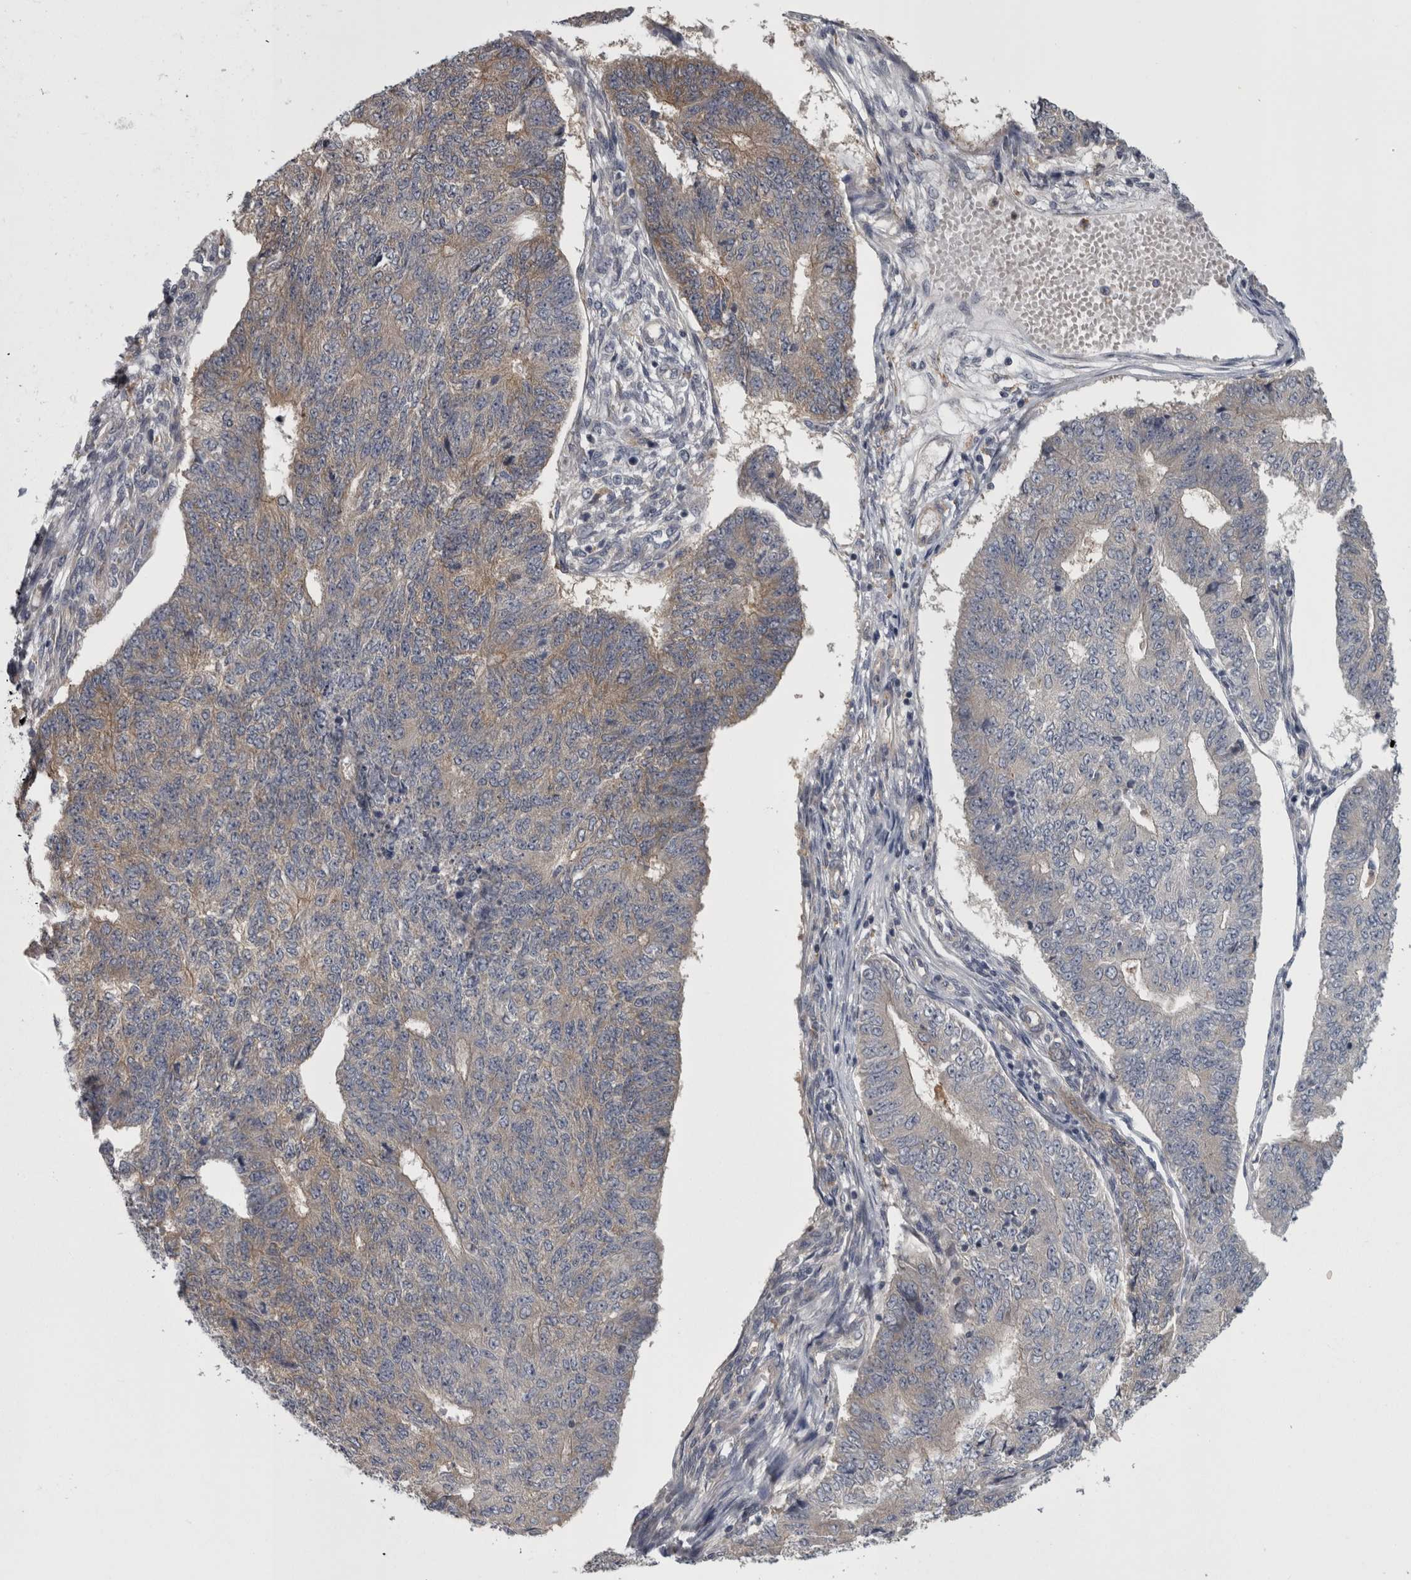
{"staining": {"intensity": "weak", "quantity": "<25%", "location": "cytoplasmic/membranous"}, "tissue": "endometrial cancer", "cell_type": "Tumor cells", "image_type": "cancer", "snomed": [{"axis": "morphology", "description": "Adenocarcinoma, NOS"}, {"axis": "topography", "description": "Endometrium"}], "caption": "The histopathology image displays no staining of tumor cells in endometrial cancer (adenocarcinoma).", "gene": "PRKCI", "patient": {"sex": "female", "age": 32}}